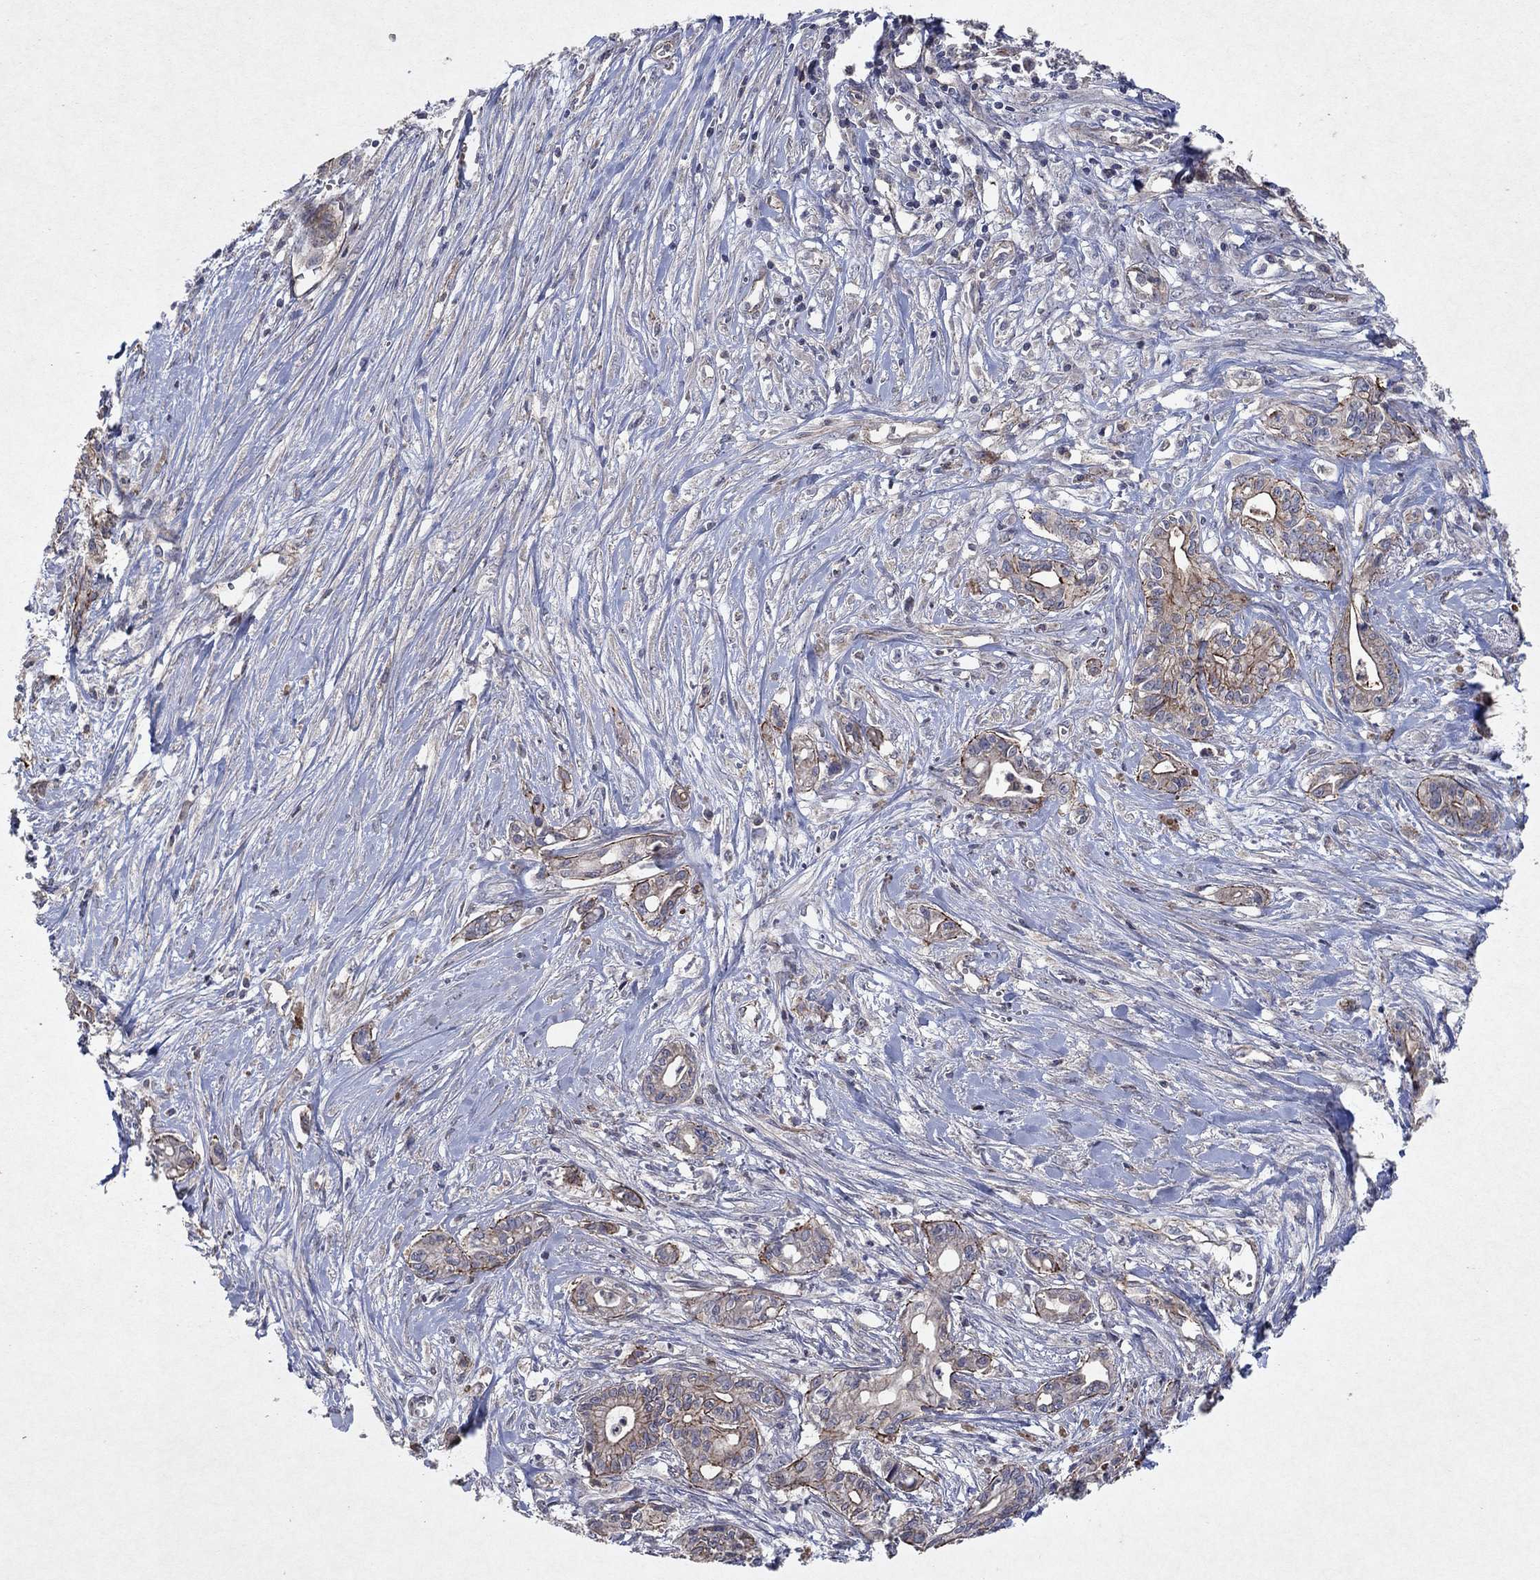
{"staining": {"intensity": "strong", "quantity": "<25%", "location": "cytoplasmic/membranous"}, "tissue": "pancreatic cancer", "cell_type": "Tumor cells", "image_type": "cancer", "snomed": [{"axis": "morphology", "description": "Adenocarcinoma, NOS"}, {"axis": "topography", "description": "Pancreas"}], "caption": "IHC of pancreatic cancer (adenocarcinoma) demonstrates medium levels of strong cytoplasmic/membranous positivity in about <25% of tumor cells. The staining was performed using DAB (3,3'-diaminobenzidine), with brown indicating positive protein expression. Nuclei are stained blue with hematoxylin.", "gene": "FRG1", "patient": {"sex": "male", "age": 71}}